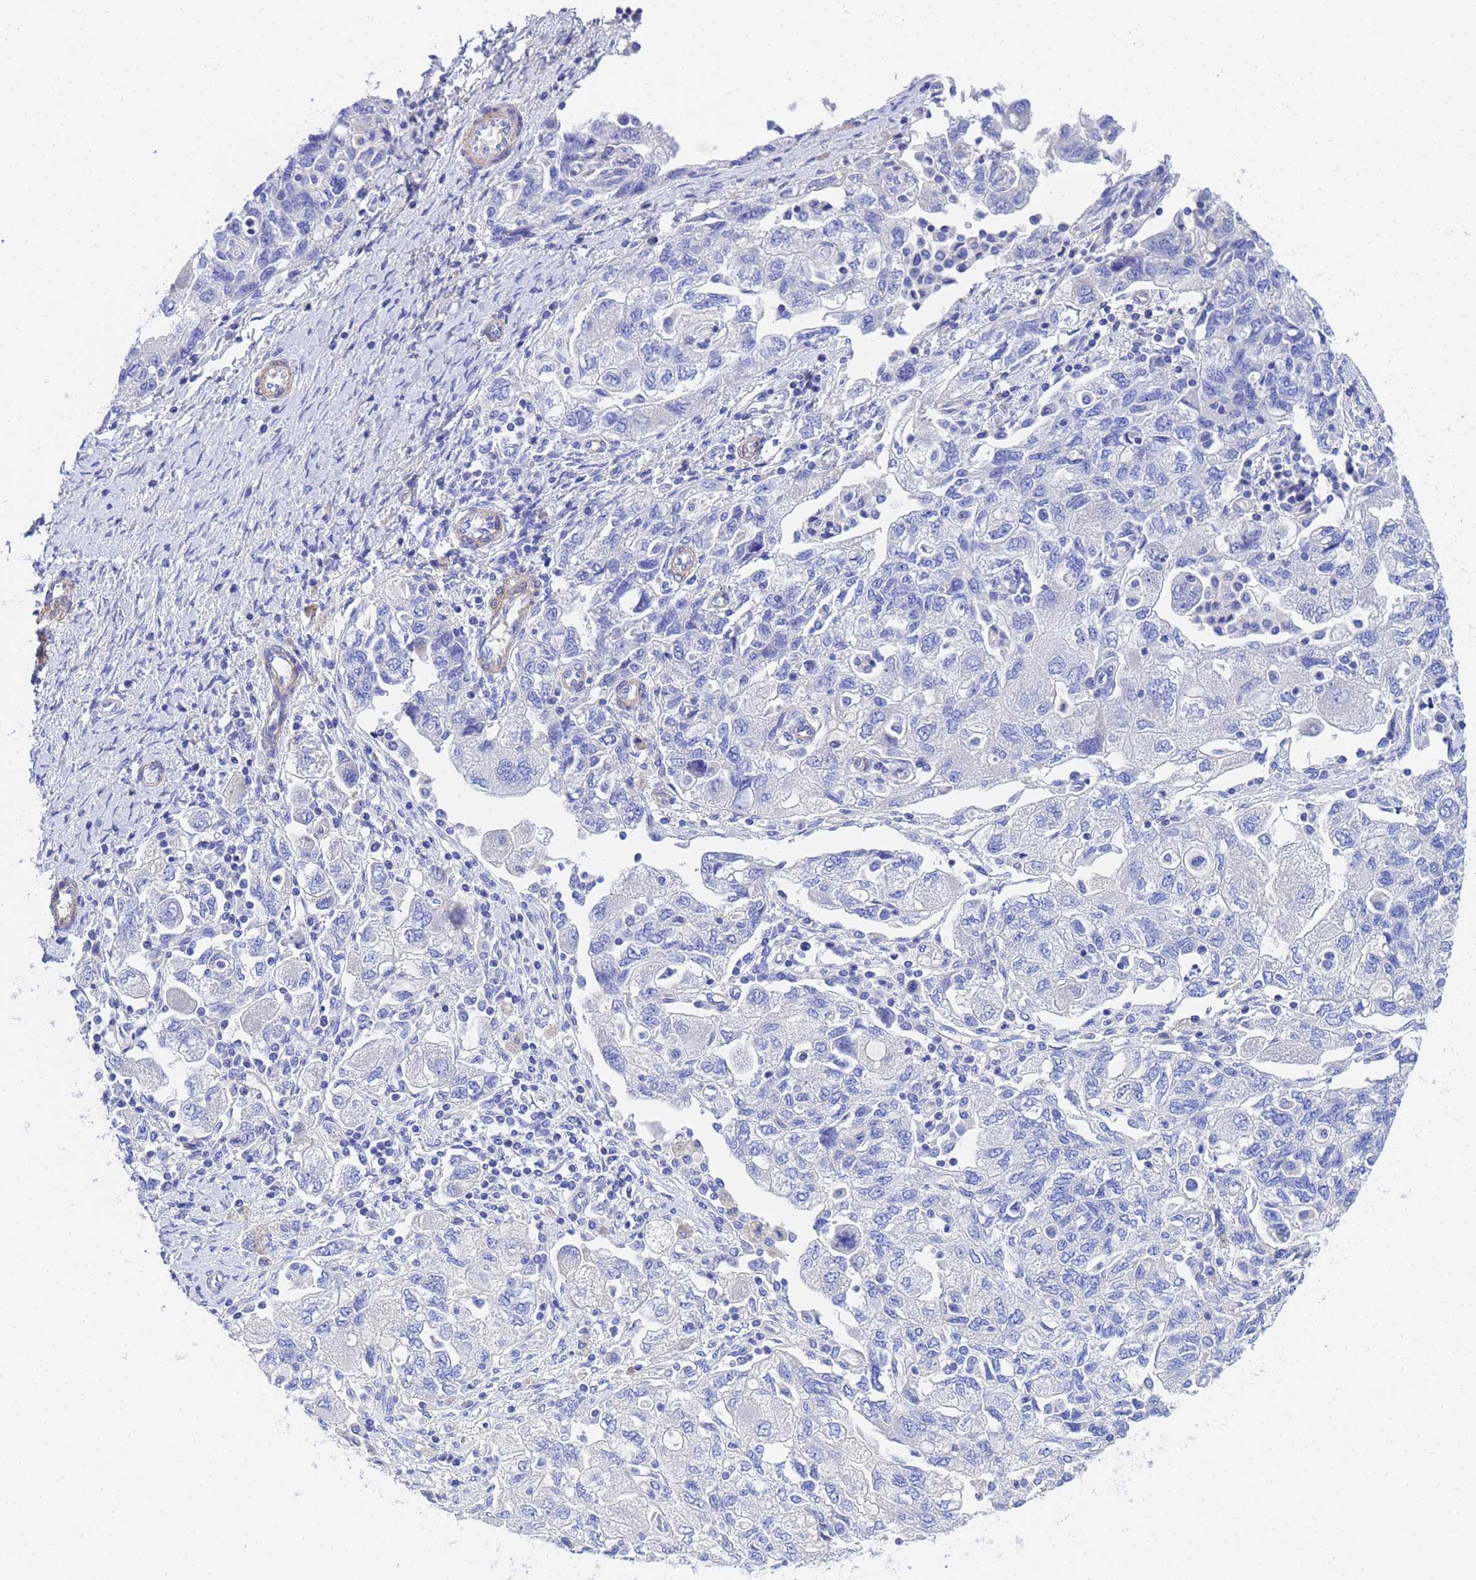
{"staining": {"intensity": "negative", "quantity": "none", "location": "none"}, "tissue": "ovarian cancer", "cell_type": "Tumor cells", "image_type": "cancer", "snomed": [{"axis": "morphology", "description": "Carcinoma, NOS"}, {"axis": "morphology", "description": "Cystadenocarcinoma, serous, NOS"}, {"axis": "topography", "description": "Ovary"}], "caption": "Photomicrograph shows no protein expression in tumor cells of serous cystadenocarcinoma (ovarian) tissue.", "gene": "CST4", "patient": {"sex": "female", "age": 69}}